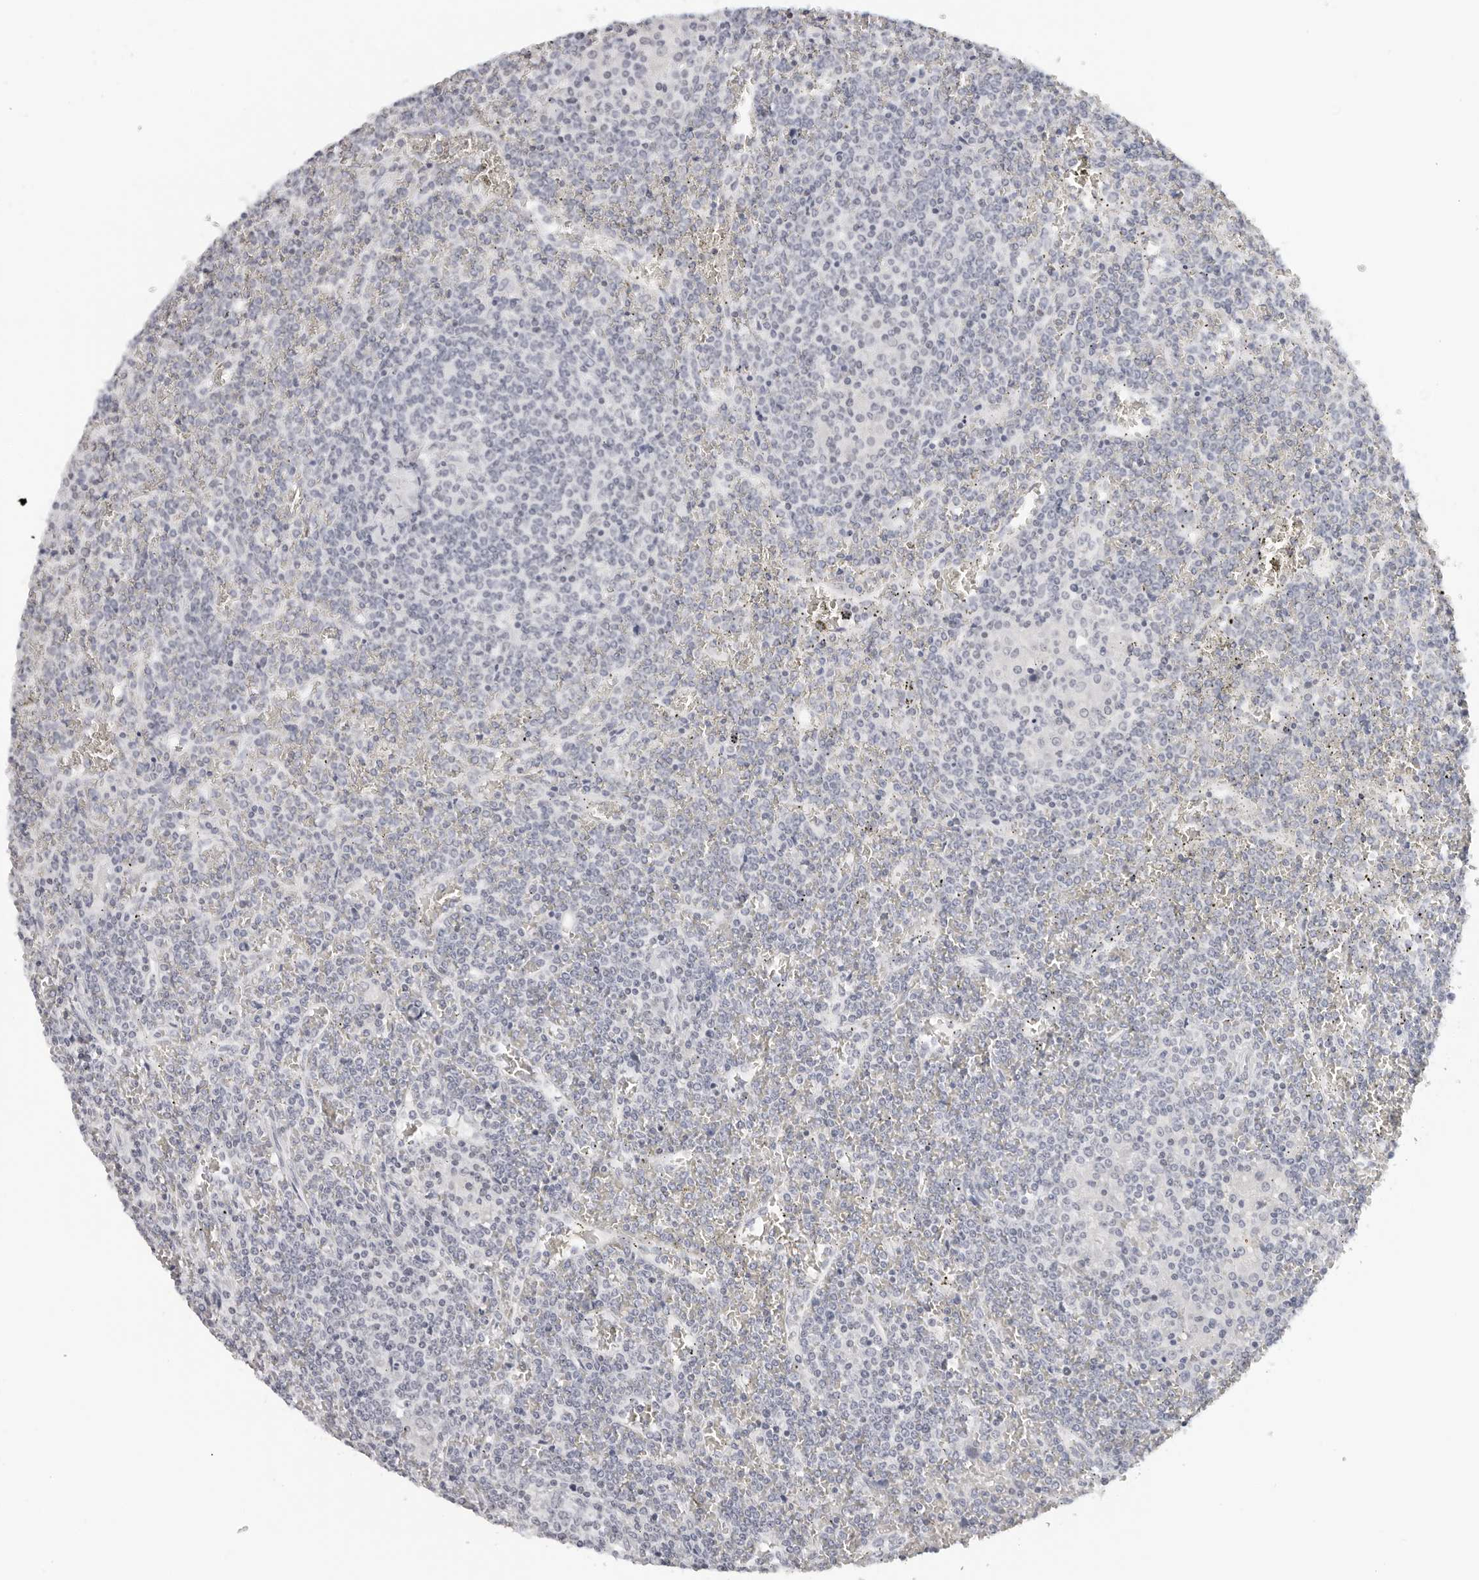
{"staining": {"intensity": "negative", "quantity": "none", "location": "none"}, "tissue": "lymphoma", "cell_type": "Tumor cells", "image_type": "cancer", "snomed": [{"axis": "morphology", "description": "Malignant lymphoma, non-Hodgkin's type, Low grade"}, {"axis": "topography", "description": "Spleen"}], "caption": "Human lymphoma stained for a protein using immunohistochemistry shows no positivity in tumor cells.", "gene": "FLG2", "patient": {"sex": "female", "age": 19}}